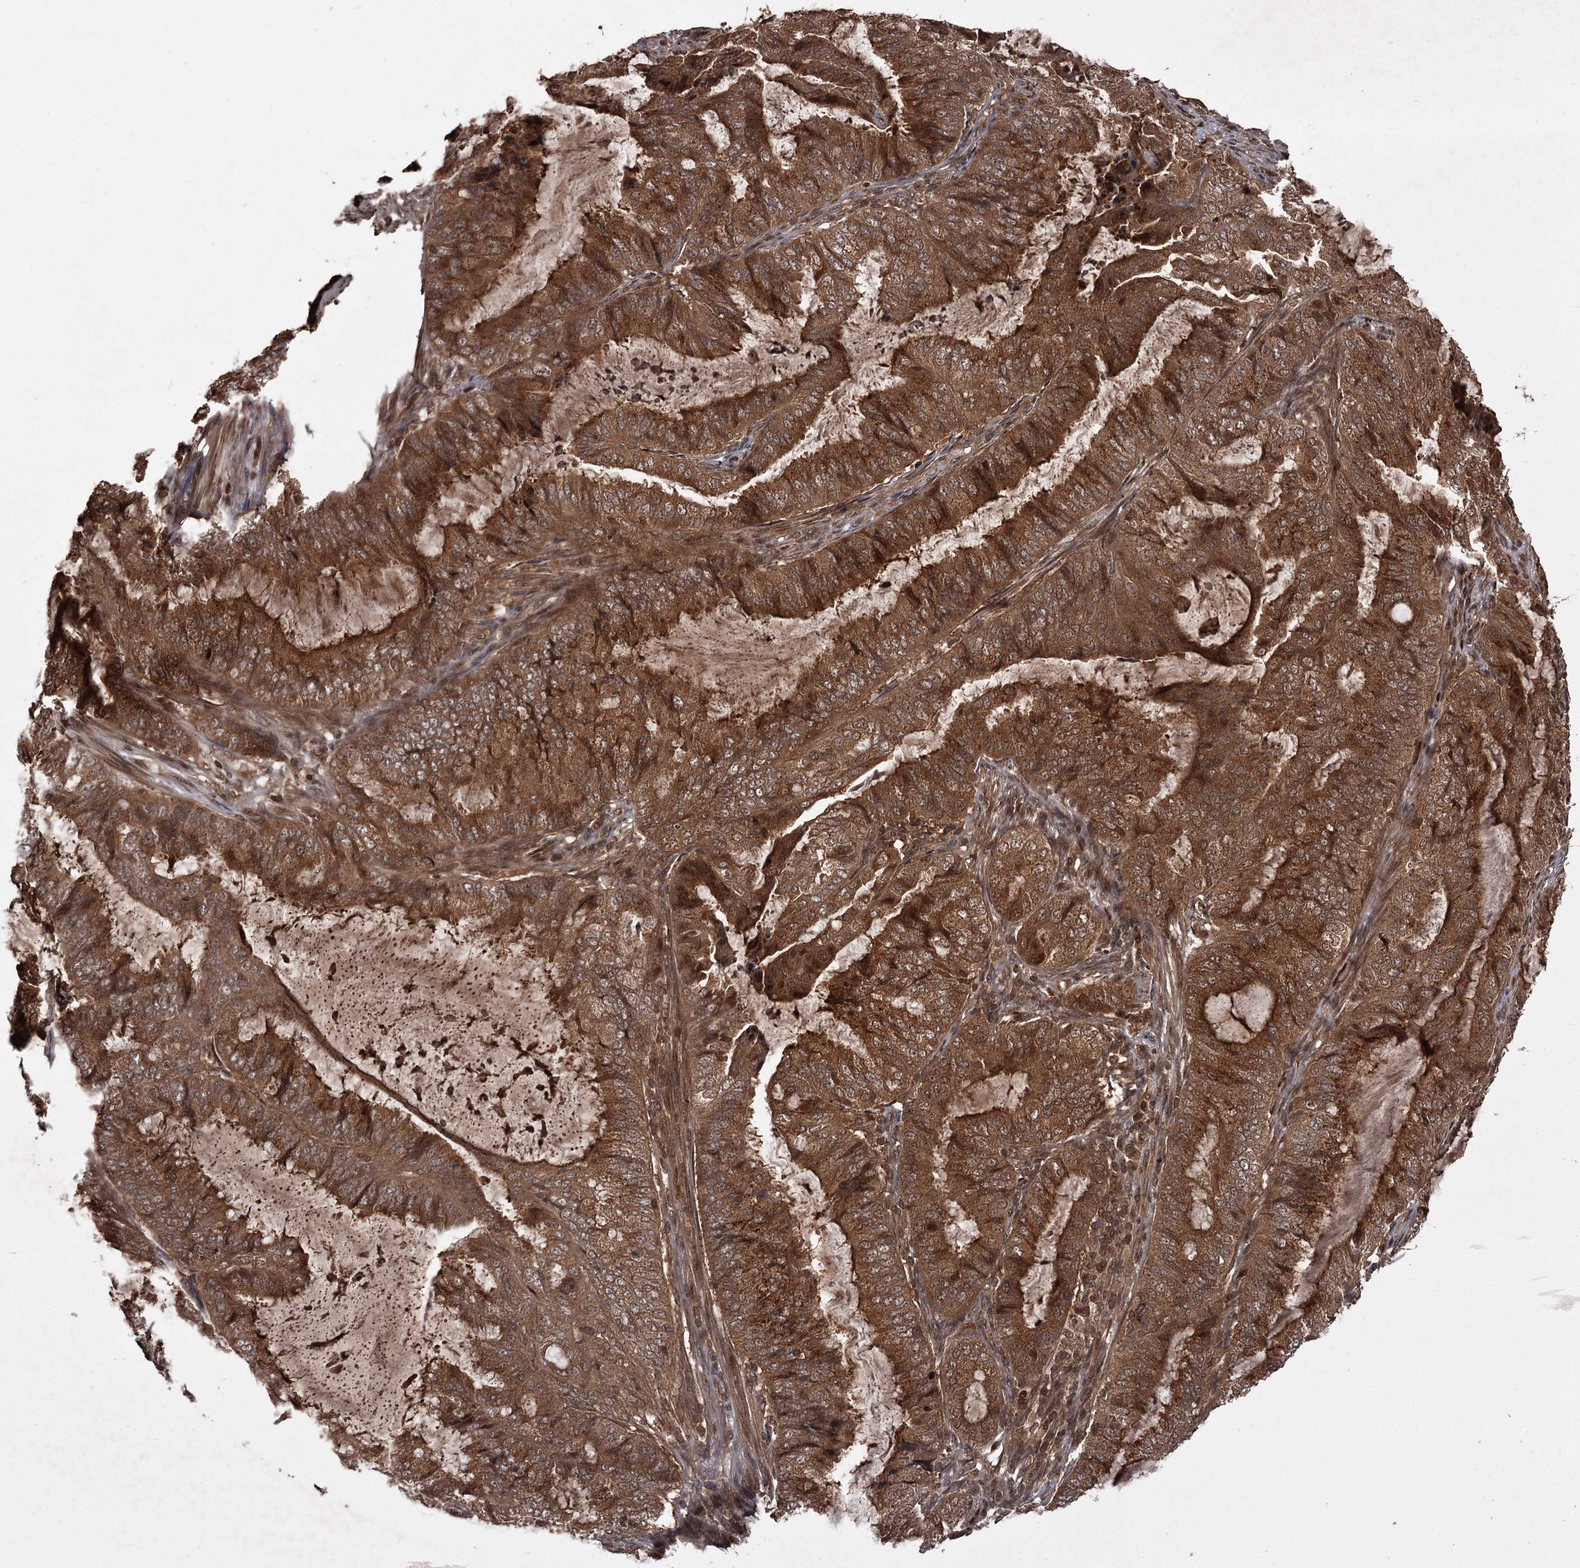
{"staining": {"intensity": "strong", "quantity": ">75%", "location": "cytoplasmic/membranous"}, "tissue": "endometrial cancer", "cell_type": "Tumor cells", "image_type": "cancer", "snomed": [{"axis": "morphology", "description": "Adenocarcinoma, NOS"}, {"axis": "topography", "description": "Endometrium"}], "caption": "Human endometrial cancer (adenocarcinoma) stained for a protein (brown) shows strong cytoplasmic/membranous positive positivity in approximately >75% of tumor cells.", "gene": "TBC1D23", "patient": {"sex": "female", "age": 51}}